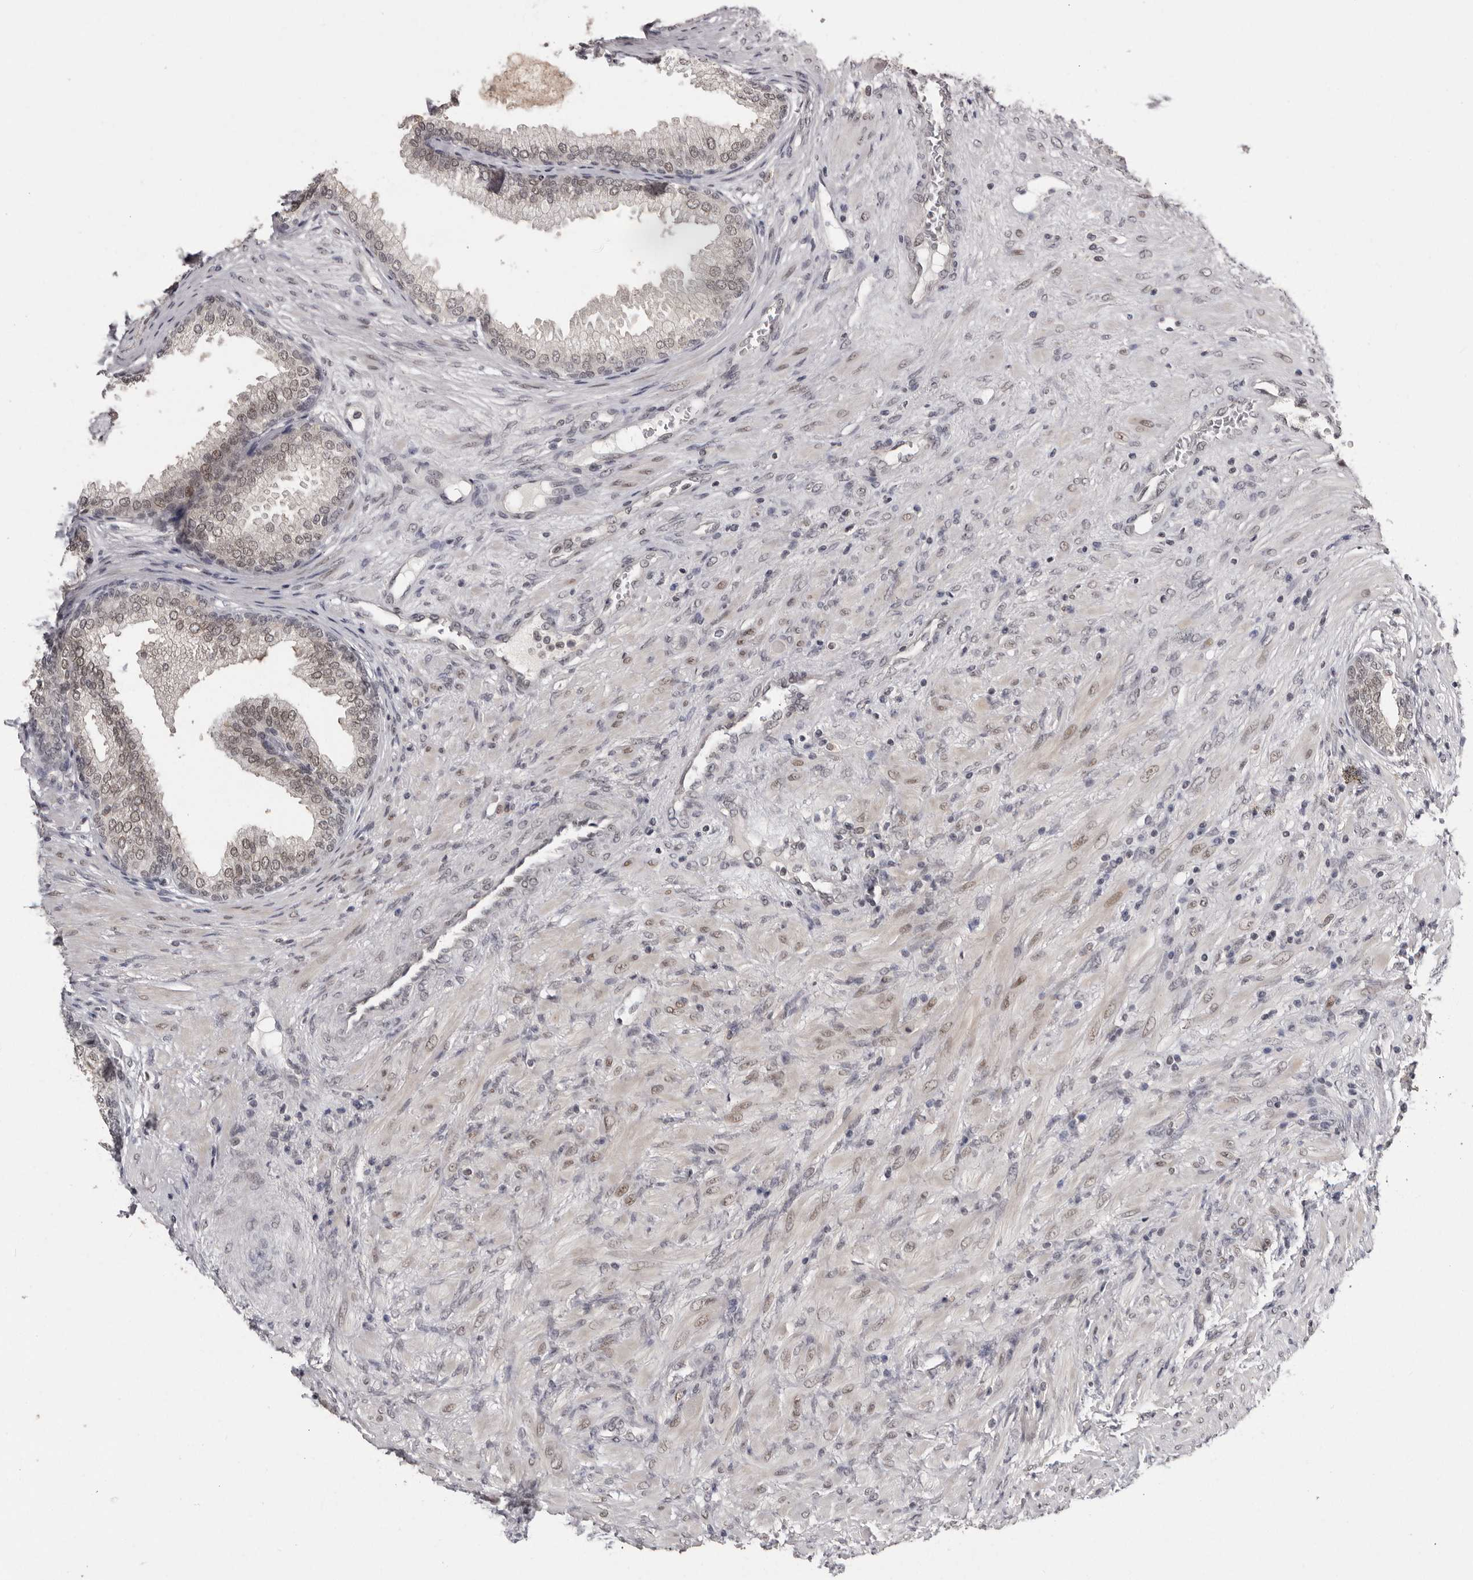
{"staining": {"intensity": "weak", "quantity": ">75%", "location": "nuclear"}, "tissue": "prostate", "cell_type": "Glandular cells", "image_type": "normal", "snomed": [{"axis": "morphology", "description": "Normal tissue, NOS"}, {"axis": "topography", "description": "Prostate"}], "caption": "DAB immunohistochemical staining of normal prostate shows weak nuclear protein expression in approximately >75% of glandular cells. (DAB IHC with brightfield microscopy, high magnification).", "gene": "SRCAP", "patient": {"sex": "male", "age": 76}}